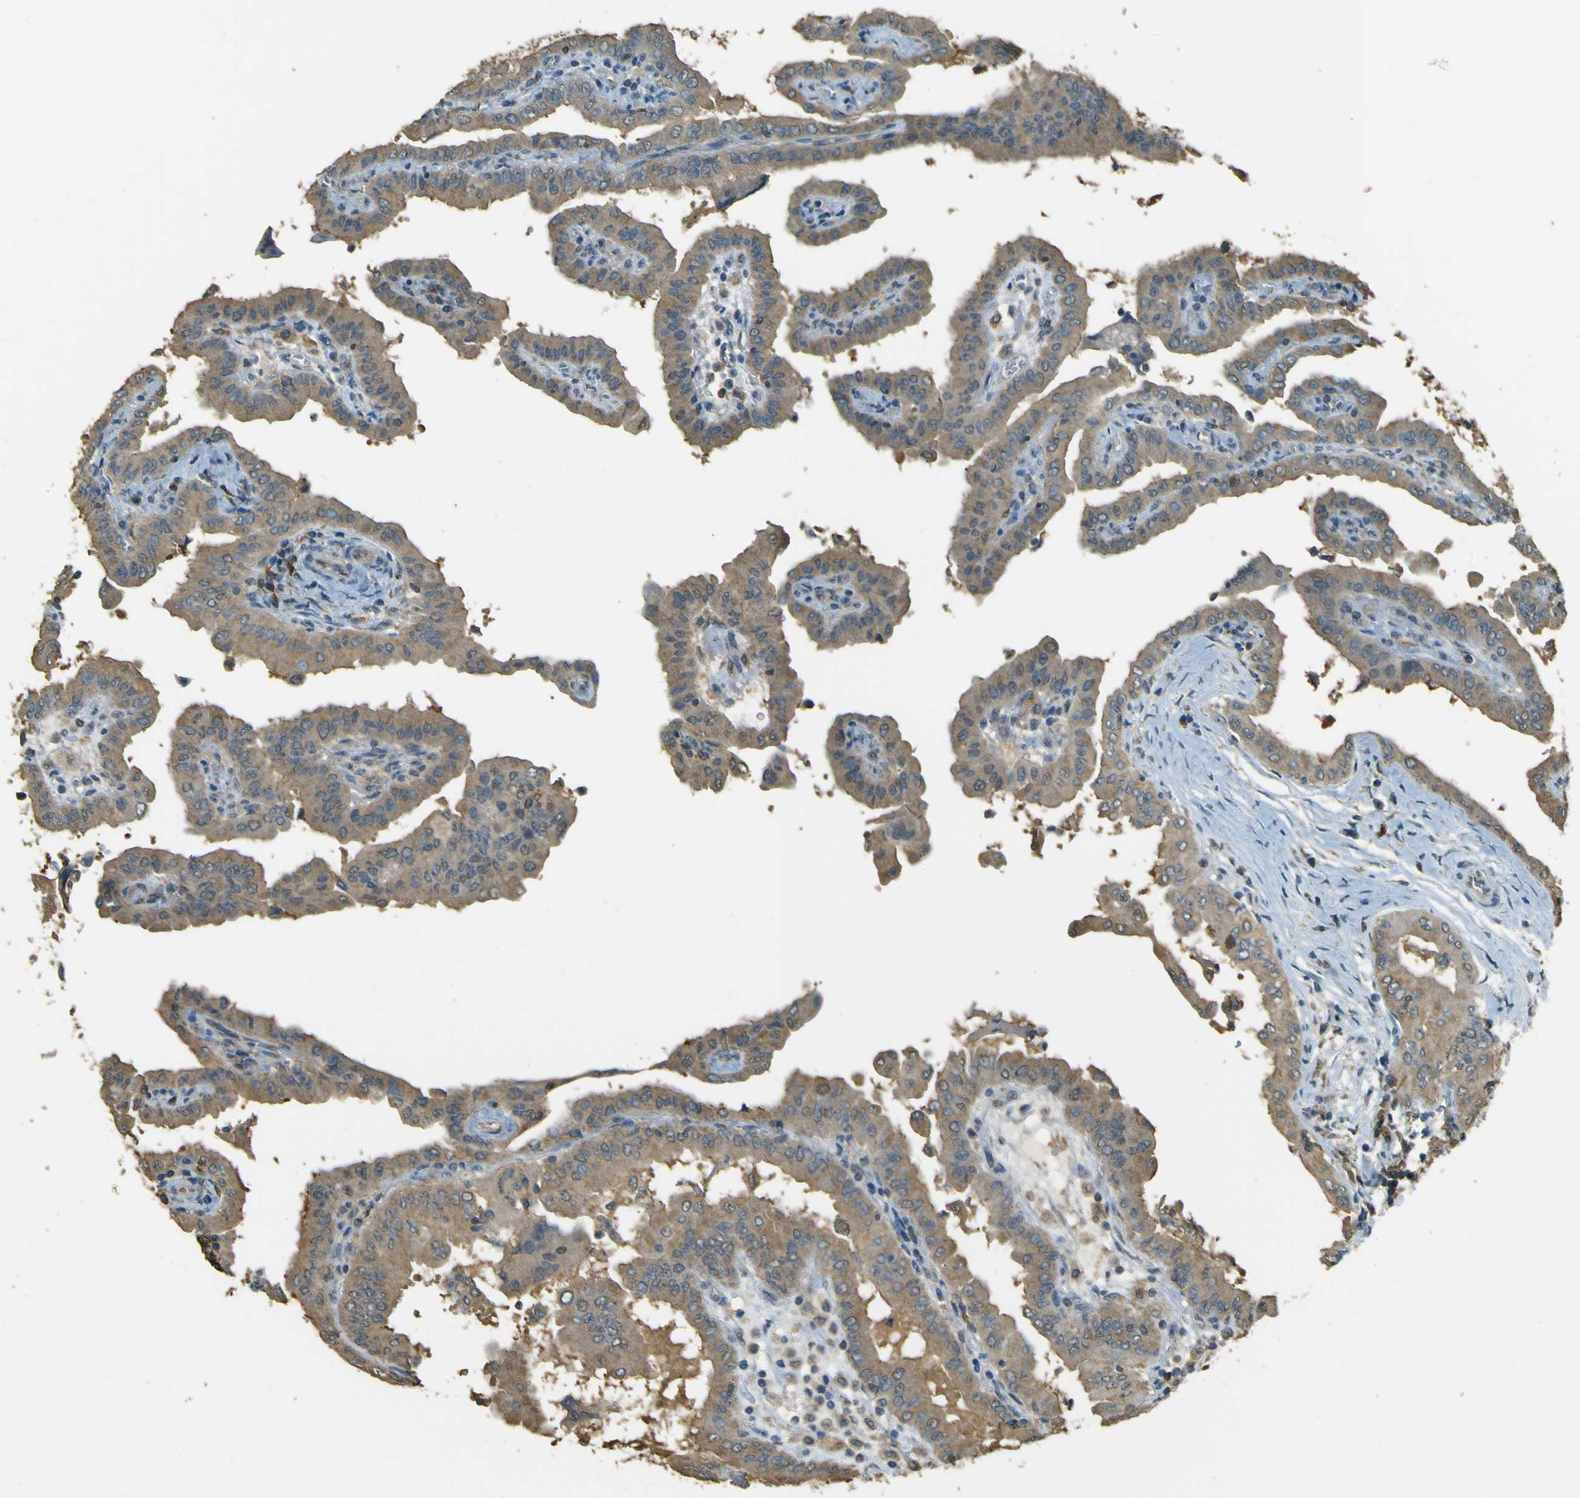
{"staining": {"intensity": "weak", "quantity": "25%-75%", "location": "cytoplasmic/membranous"}, "tissue": "thyroid cancer", "cell_type": "Tumor cells", "image_type": "cancer", "snomed": [{"axis": "morphology", "description": "Papillary adenocarcinoma, NOS"}, {"axis": "topography", "description": "Thyroid gland"}], "caption": "Immunohistochemical staining of thyroid papillary adenocarcinoma shows weak cytoplasmic/membranous protein expression in about 25%-75% of tumor cells.", "gene": "GOLGA1", "patient": {"sex": "male", "age": 33}}